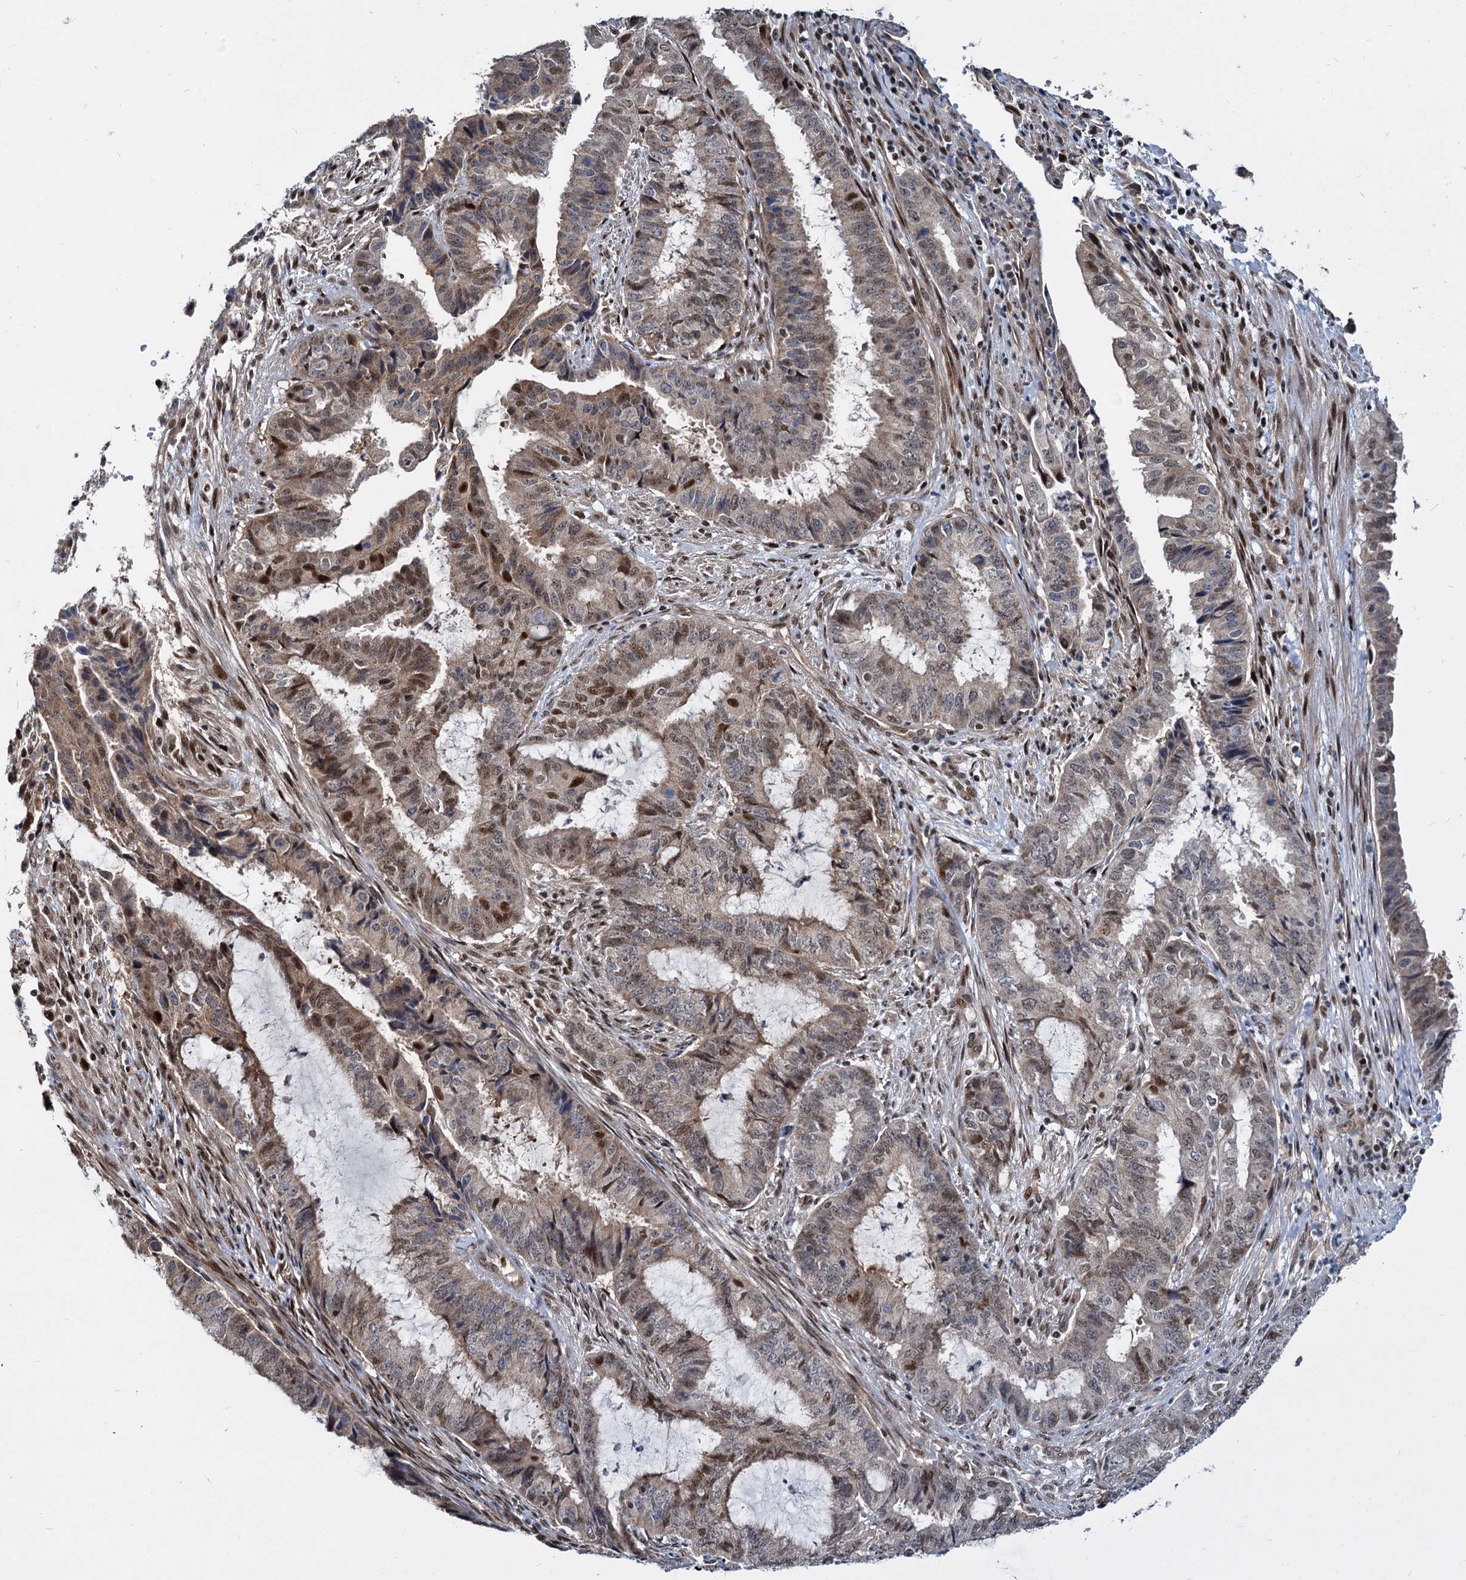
{"staining": {"intensity": "moderate", "quantity": "25%-75%", "location": "nuclear"}, "tissue": "endometrial cancer", "cell_type": "Tumor cells", "image_type": "cancer", "snomed": [{"axis": "morphology", "description": "Adenocarcinoma, NOS"}, {"axis": "topography", "description": "Endometrium"}], "caption": "Immunohistochemistry photomicrograph of neoplastic tissue: human endometrial adenocarcinoma stained using IHC exhibits medium levels of moderate protein expression localized specifically in the nuclear of tumor cells, appearing as a nuclear brown color.", "gene": "UBLCP1", "patient": {"sex": "female", "age": 51}}